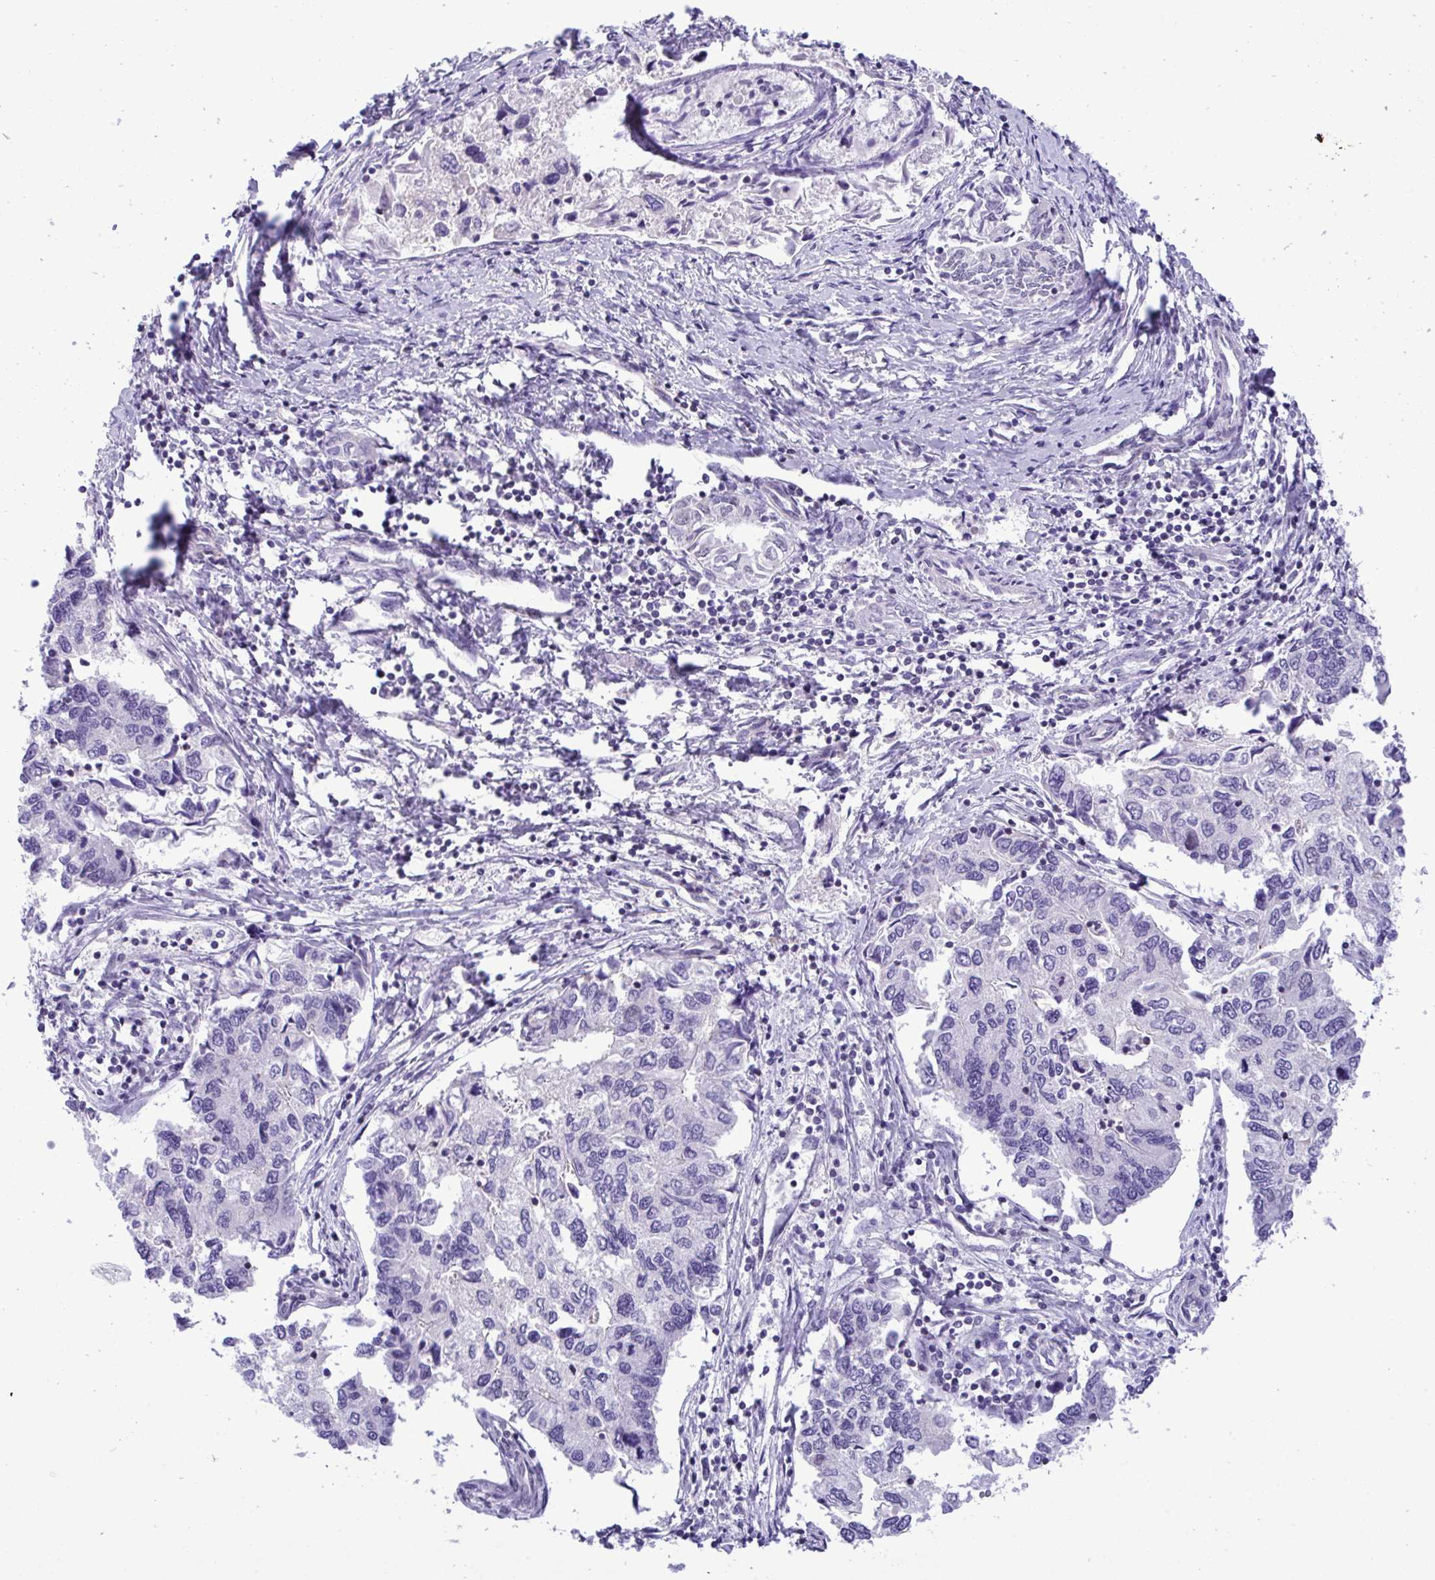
{"staining": {"intensity": "negative", "quantity": "none", "location": "none"}, "tissue": "endometrial cancer", "cell_type": "Tumor cells", "image_type": "cancer", "snomed": [{"axis": "morphology", "description": "Carcinoma, NOS"}, {"axis": "topography", "description": "Uterus"}], "caption": "A histopathology image of human endometrial carcinoma is negative for staining in tumor cells.", "gene": "YBX2", "patient": {"sex": "female", "age": 76}}